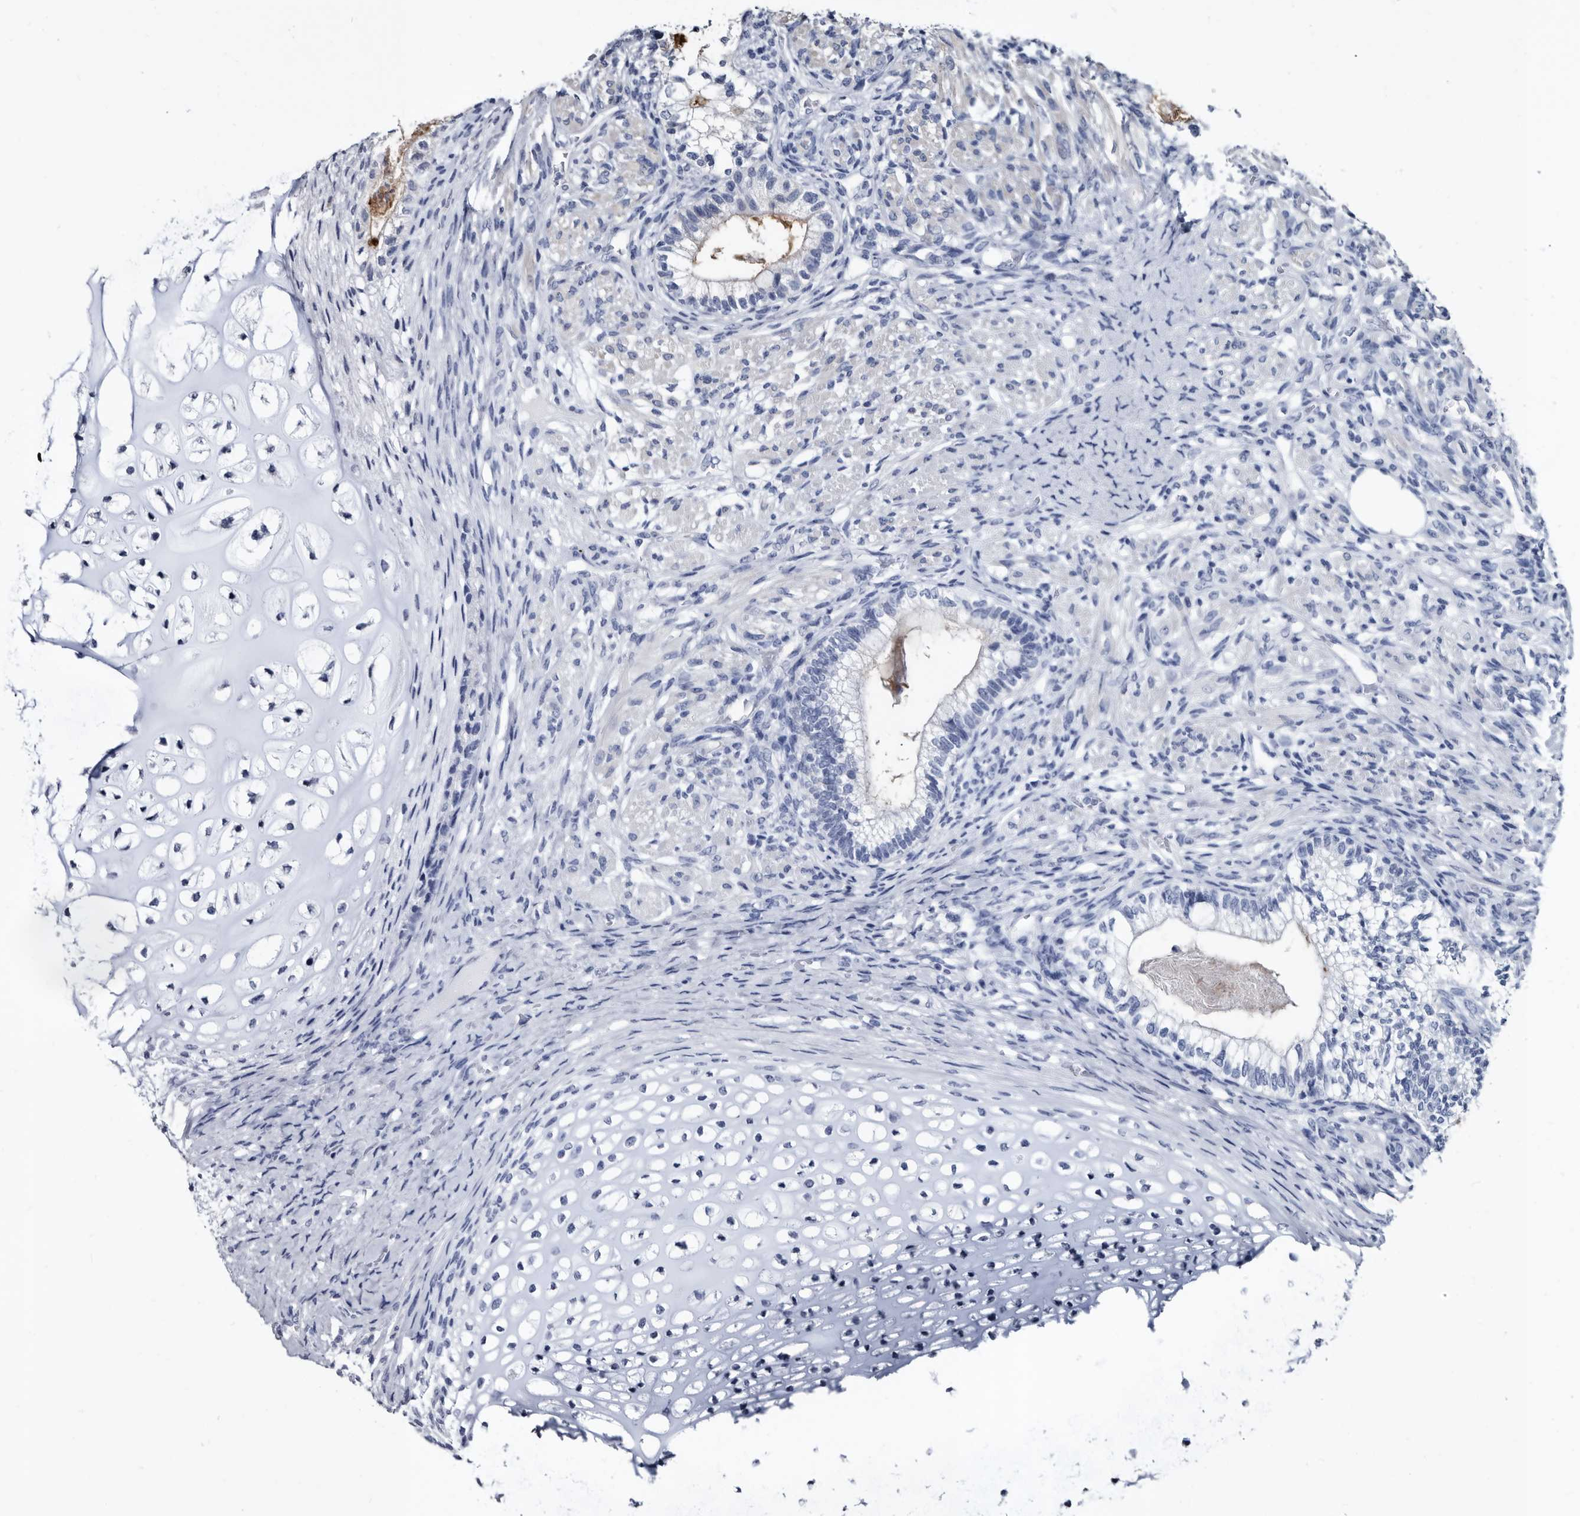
{"staining": {"intensity": "negative", "quantity": "none", "location": "none"}, "tissue": "testis cancer", "cell_type": "Tumor cells", "image_type": "cancer", "snomed": [{"axis": "morphology", "description": "Seminoma, NOS"}, {"axis": "morphology", "description": "Carcinoma, Embryonal, NOS"}, {"axis": "topography", "description": "Testis"}], "caption": "Micrograph shows no significant protein staining in tumor cells of testis cancer (embryonal carcinoma). (DAB (3,3'-diaminobenzidine) immunohistochemistry visualized using brightfield microscopy, high magnification).", "gene": "PRSS8", "patient": {"sex": "male", "age": 28}}